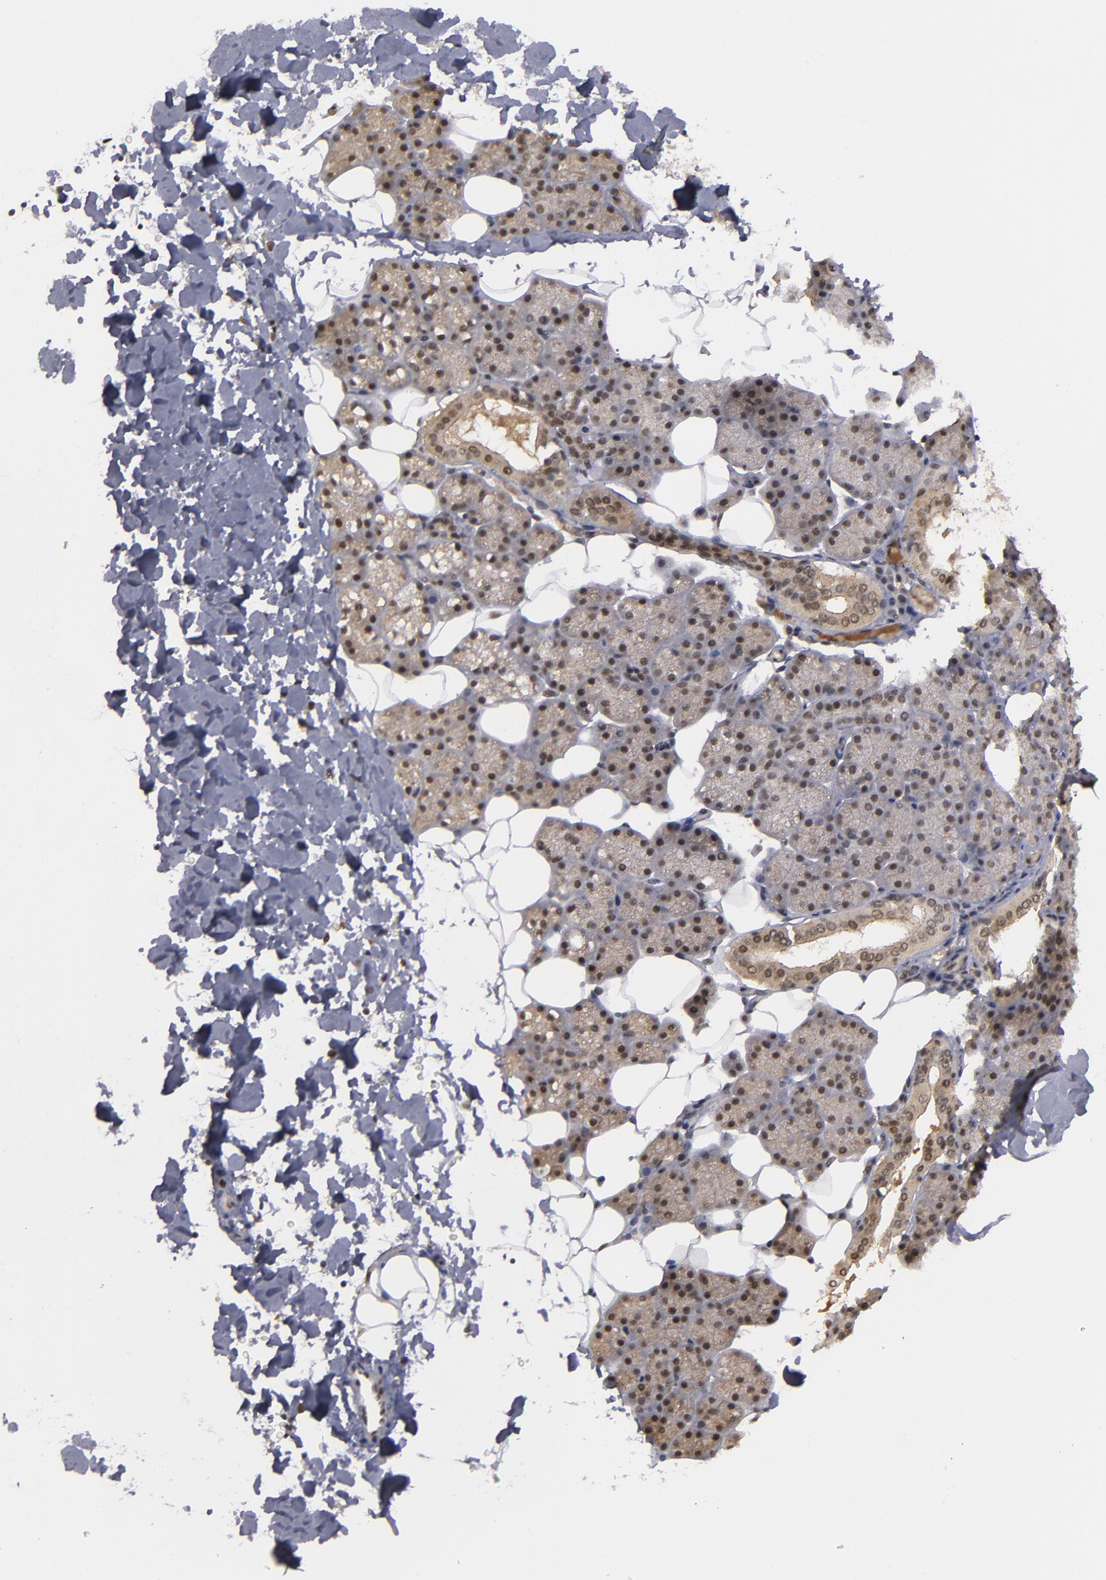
{"staining": {"intensity": "moderate", "quantity": ">75%", "location": "nuclear"}, "tissue": "salivary gland", "cell_type": "Glandular cells", "image_type": "normal", "snomed": [{"axis": "morphology", "description": "Normal tissue, NOS"}, {"axis": "topography", "description": "Lymph node"}, {"axis": "topography", "description": "Salivary gland"}], "caption": "Immunohistochemistry (IHC) (DAB (3,3'-diaminobenzidine)) staining of normal human salivary gland displays moderate nuclear protein staining in about >75% of glandular cells.", "gene": "ZNF234", "patient": {"sex": "male", "age": 8}}